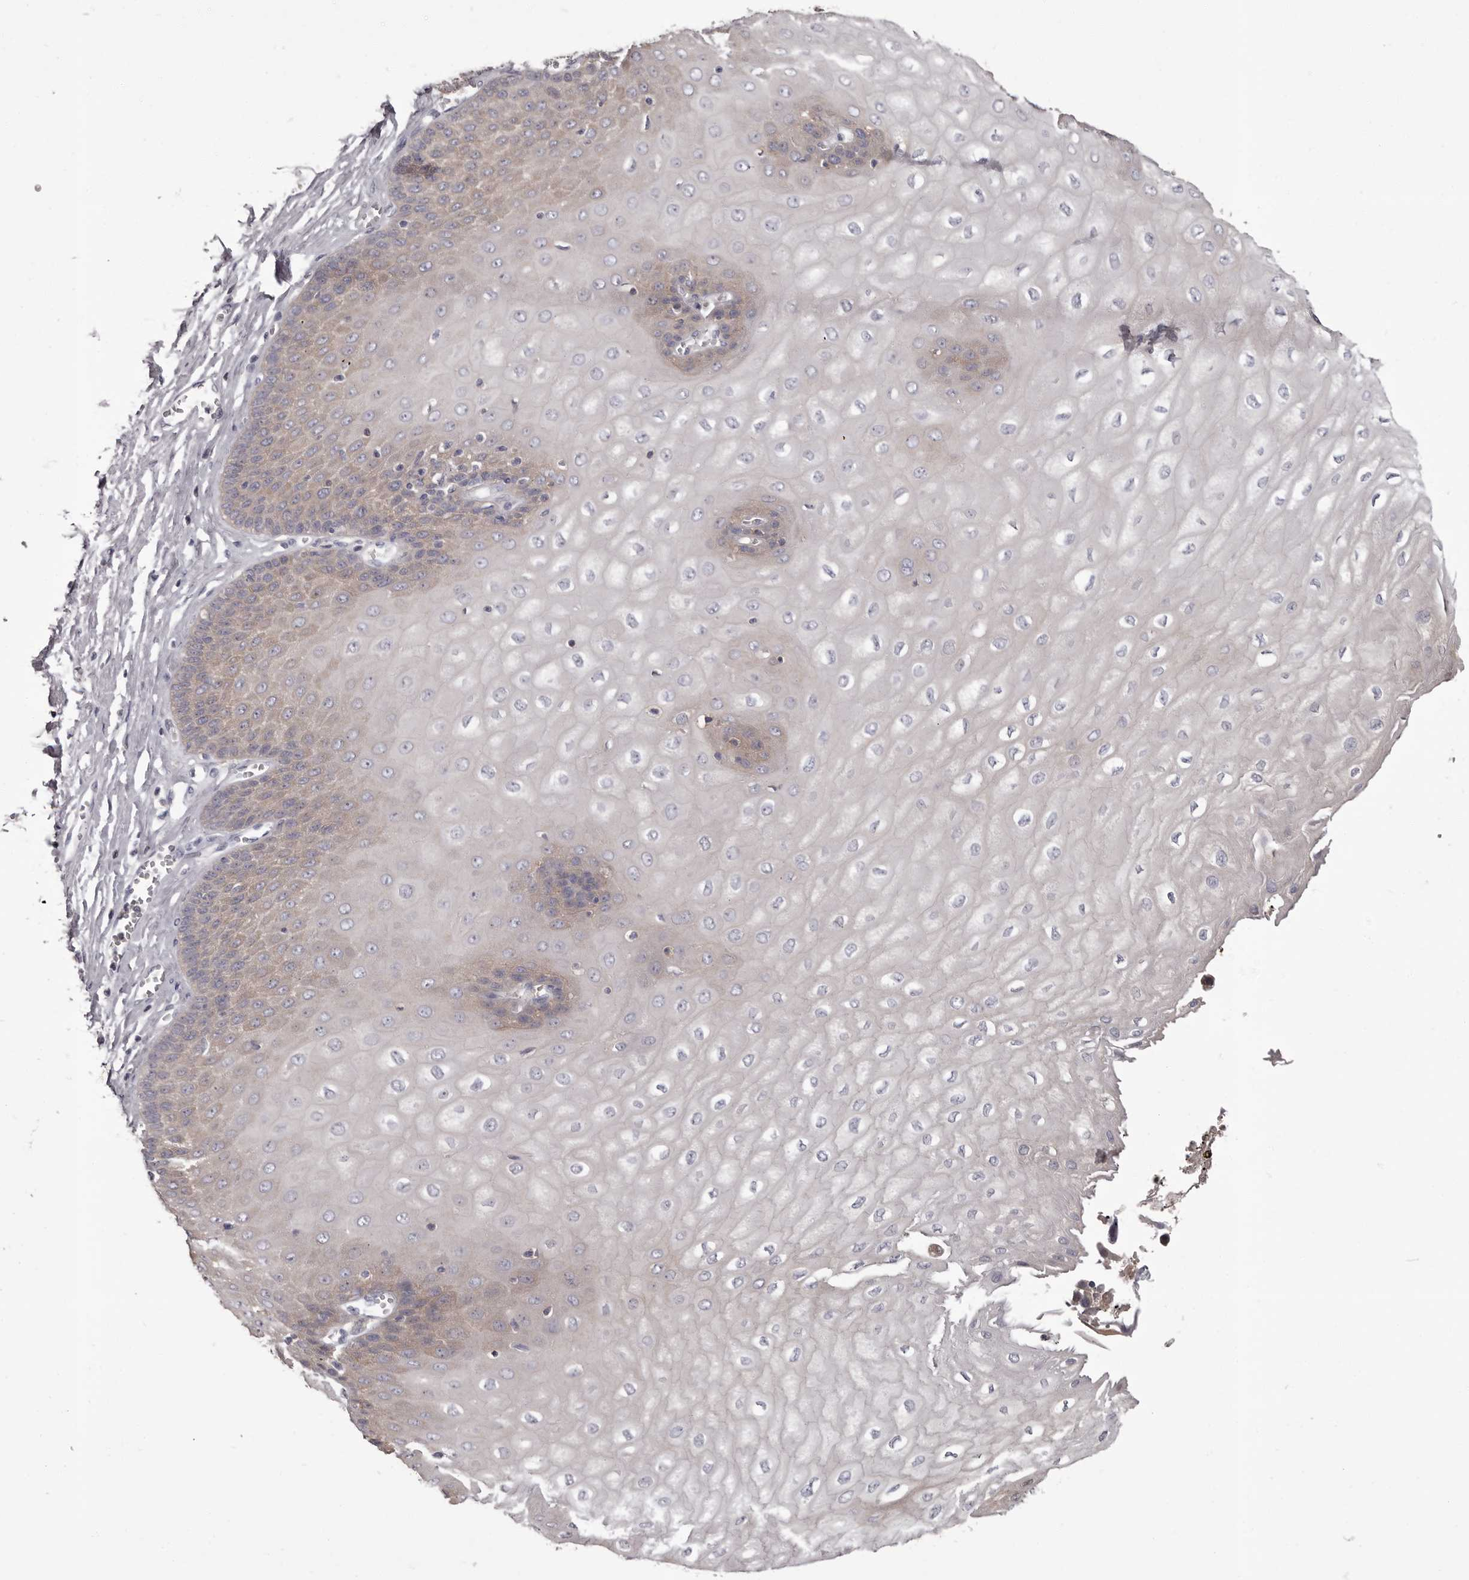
{"staining": {"intensity": "weak", "quantity": "<25%", "location": "cytoplasmic/membranous"}, "tissue": "esophagus", "cell_type": "Squamous epithelial cells", "image_type": "normal", "snomed": [{"axis": "morphology", "description": "Normal tissue, NOS"}, {"axis": "topography", "description": "Esophagus"}], "caption": "Human esophagus stained for a protein using immunohistochemistry displays no staining in squamous epithelial cells.", "gene": "APEH", "patient": {"sex": "male", "age": 60}}